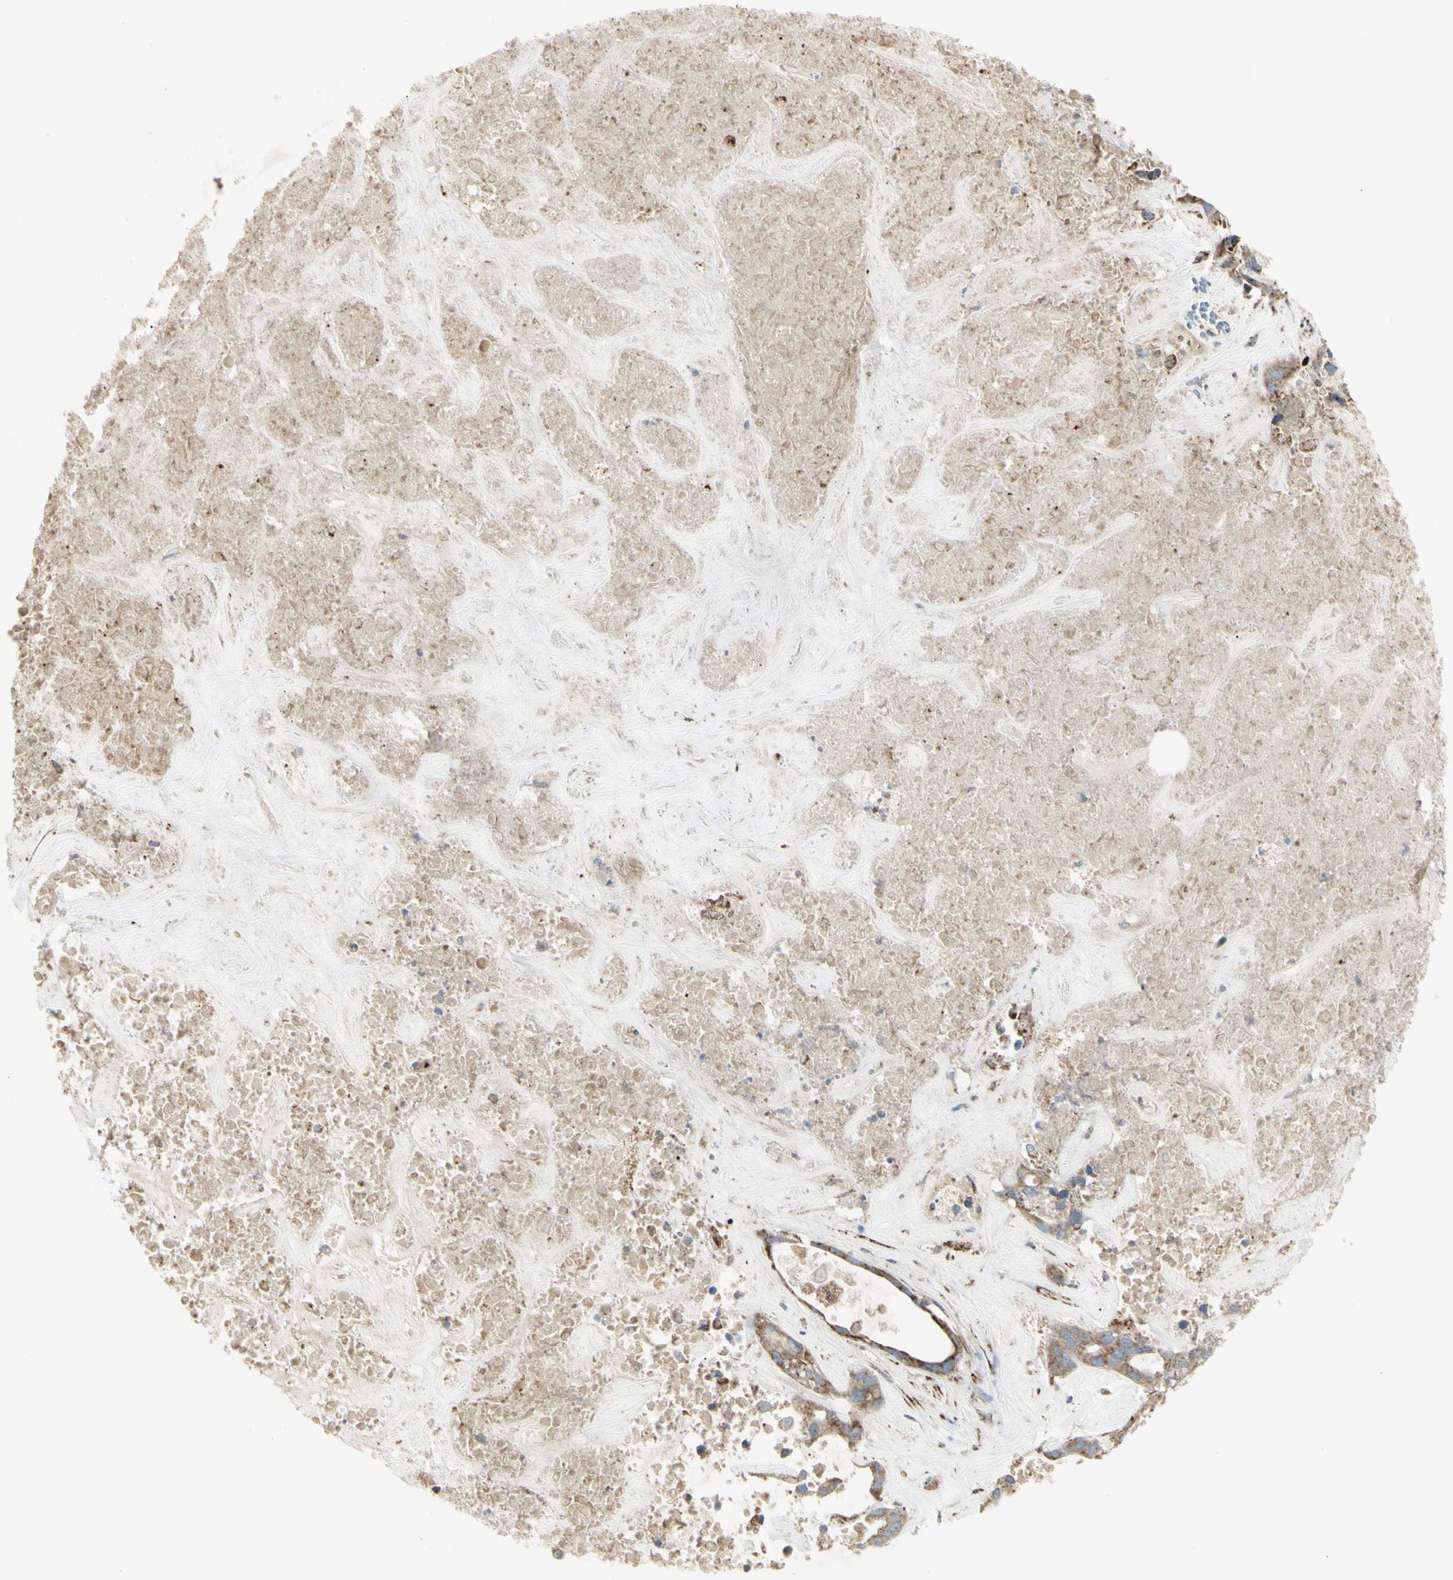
{"staining": {"intensity": "strong", "quantity": ">75%", "location": "cytoplasmic/membranous"}, "tissue": "liver cancer", "cell_type": "Tumor cells", "image_type": "cancer", "snomed": [{"axis": "morphology", "description": "Cholangiocarcinoma"}, {"axis": "topography", "description": "Liver"}], "caption": "Liver cholangiocarcinoma stained with a brown dye displays strong cytoplasmic/membranous positive expression in about >75% of tumor cells.", "gene": "CYB5R1", "patient": {"sex": "female", "age": 65}}